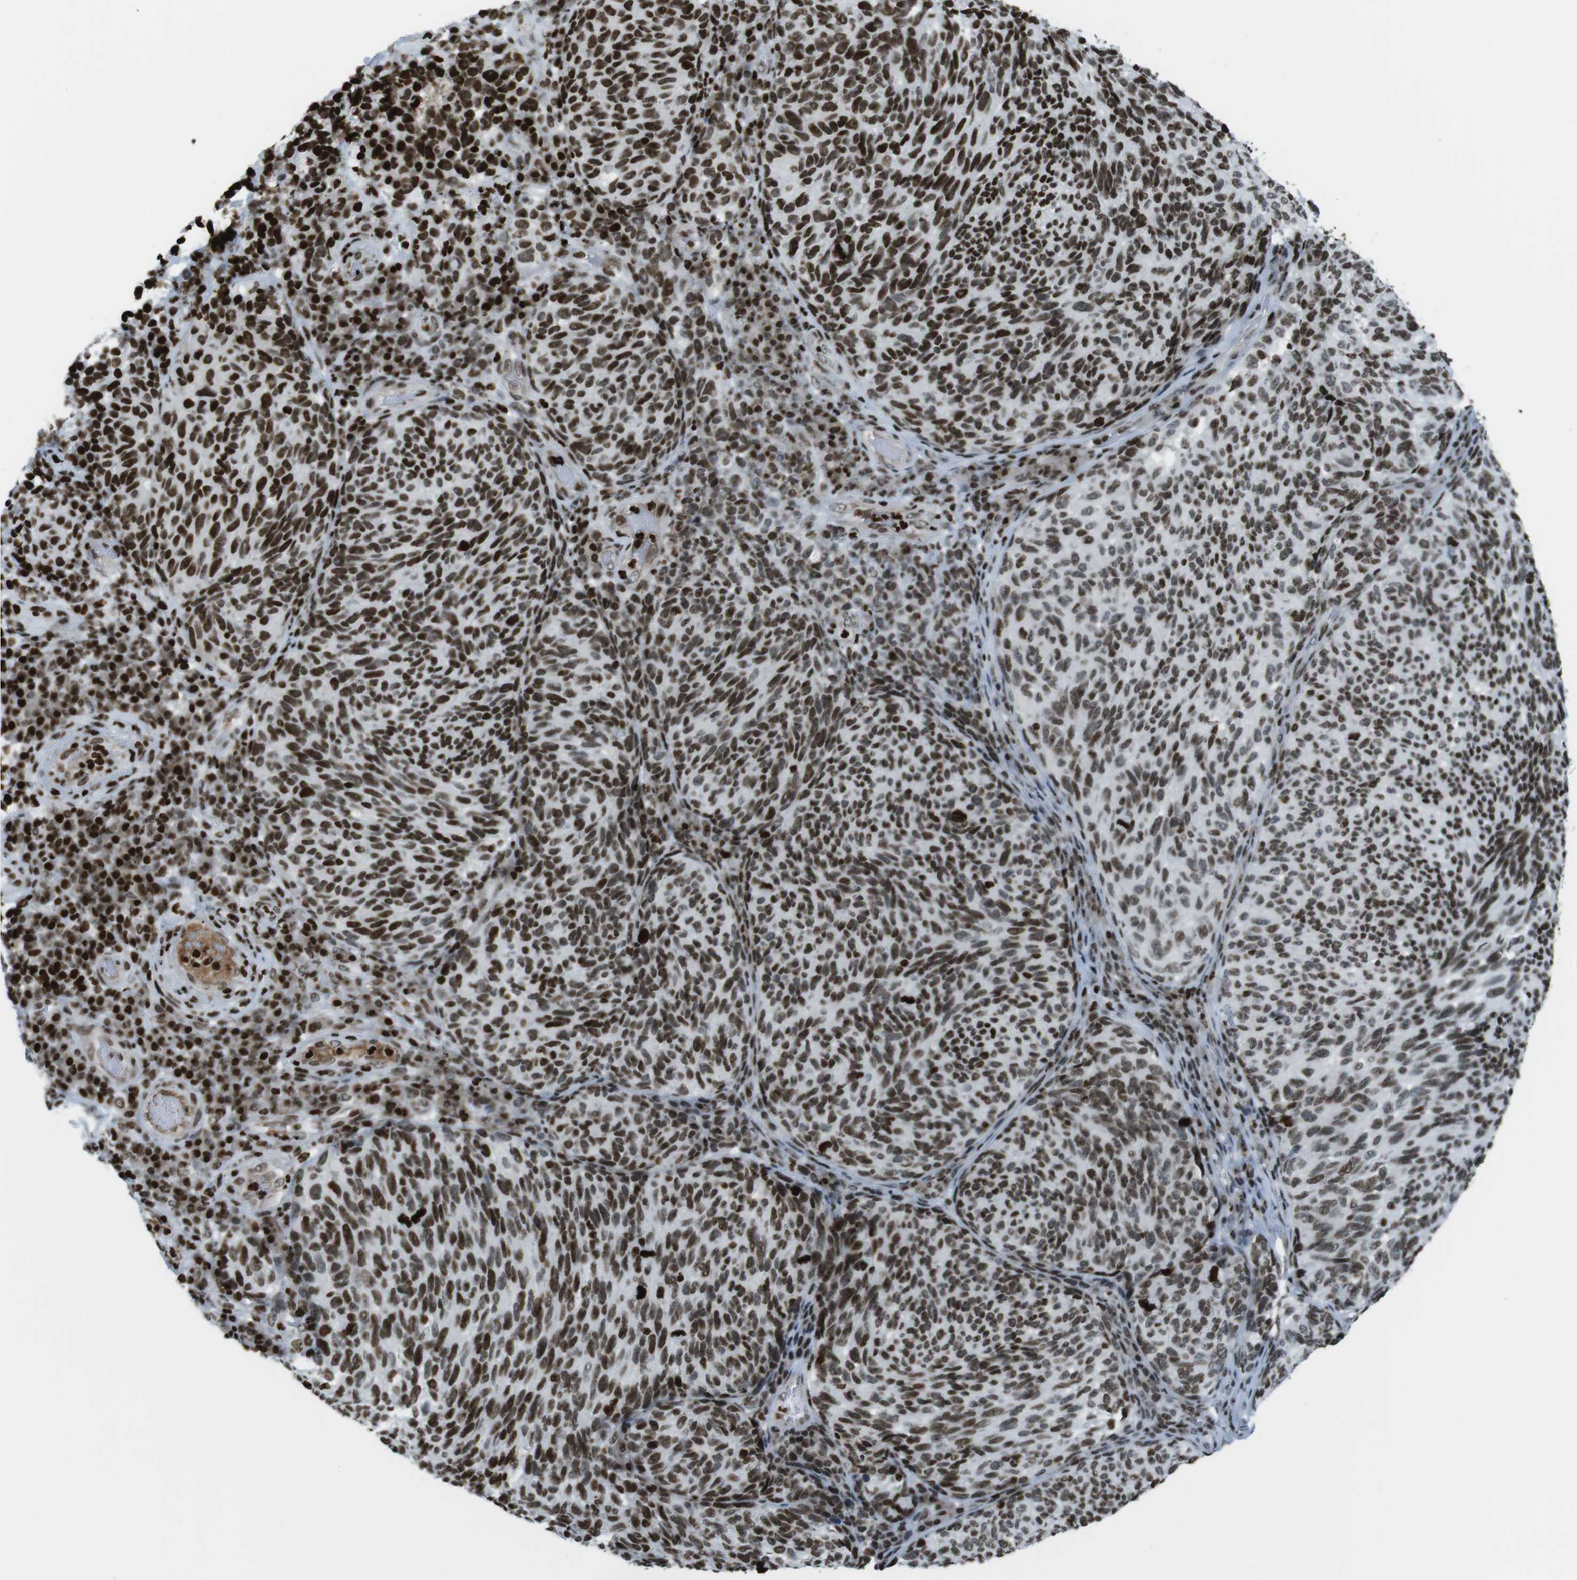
{"staining": {"intensity": "strong", "quantity": ">75%", "location": "nuclear"}, "tissue": "melanoma", "cell_type": "Tumor cells", "image_type": "cancer", "snomed": [{"axis": "morphology", "description": "Malignant melanoma, NOS"}, {"axis": "topography", "description": "Skin"}], "caption": "About >75% of tumor cells in malignant melanoma demonstrate strong nuclear protein staining as visualized by brown immunohistochemical staining.", "gene": "H2AC8", "patient": {"sex": "female", "age": 73}}